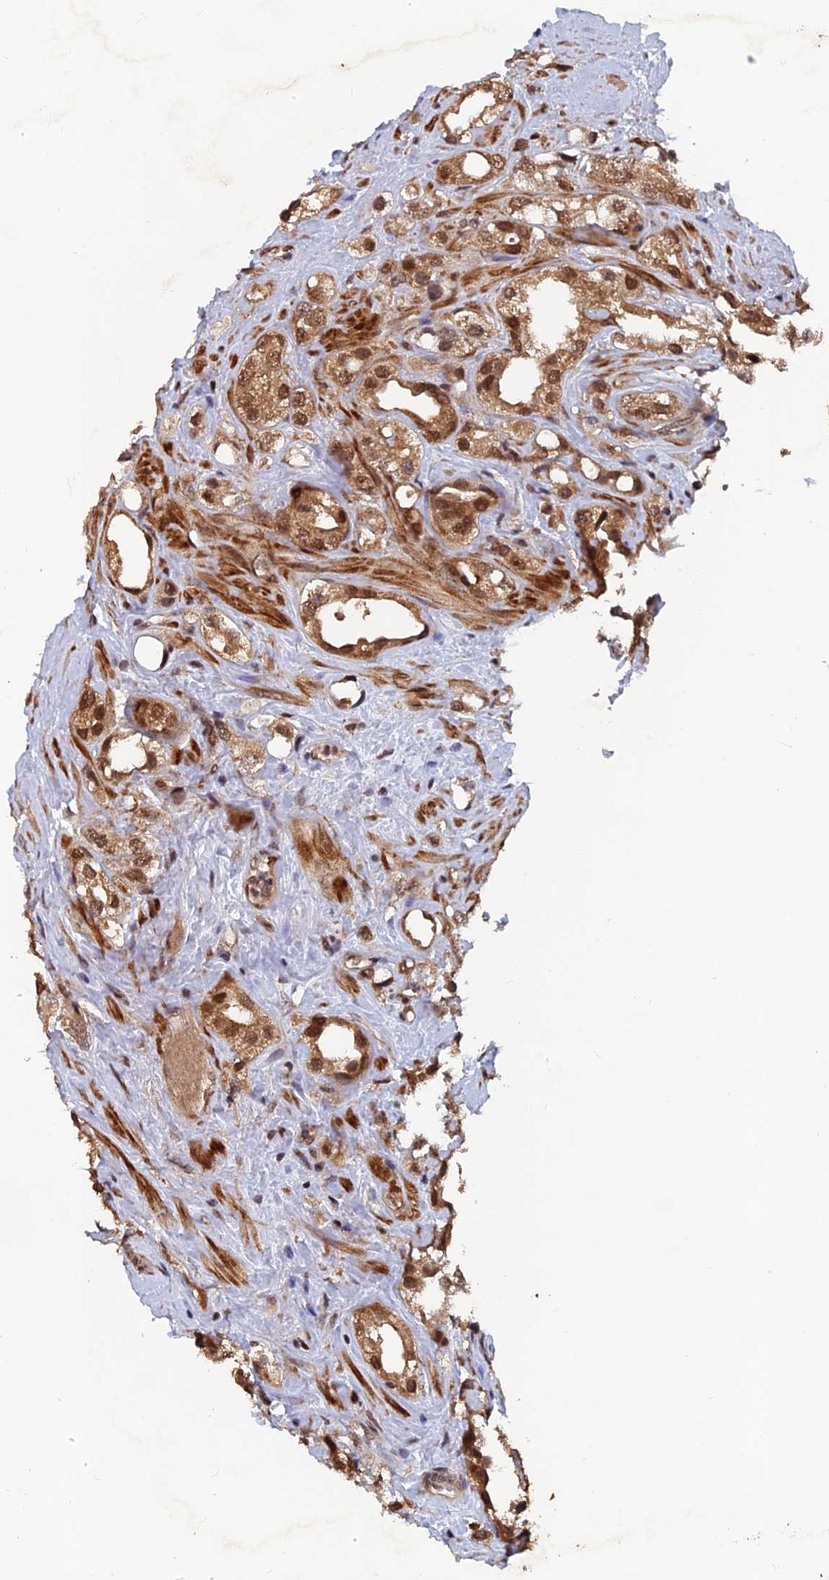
{"staining": {"intensity": "moderate", "quantity": ">75%", "location": "cytoplasmic/membranous,nuclear"}, "tissue": "prostate cancer", "cell_type": "Tumor cells", "image_type": "cancer", "snomed": [{"axis": "morphology", "description": "Adenocarcinoma, NOS"}, {"axis": "topography", "description": "Prostate"}], "caption": "A photomicrograph showing moderate cytoplasmic/membranous and nuclear positivity in approximately >75% of tumor cells in prostate cancer, as visualized by brown immunohistochemical staining.", "gene": "FAM53C", "patient": {"sex": "male", "age": 79}}